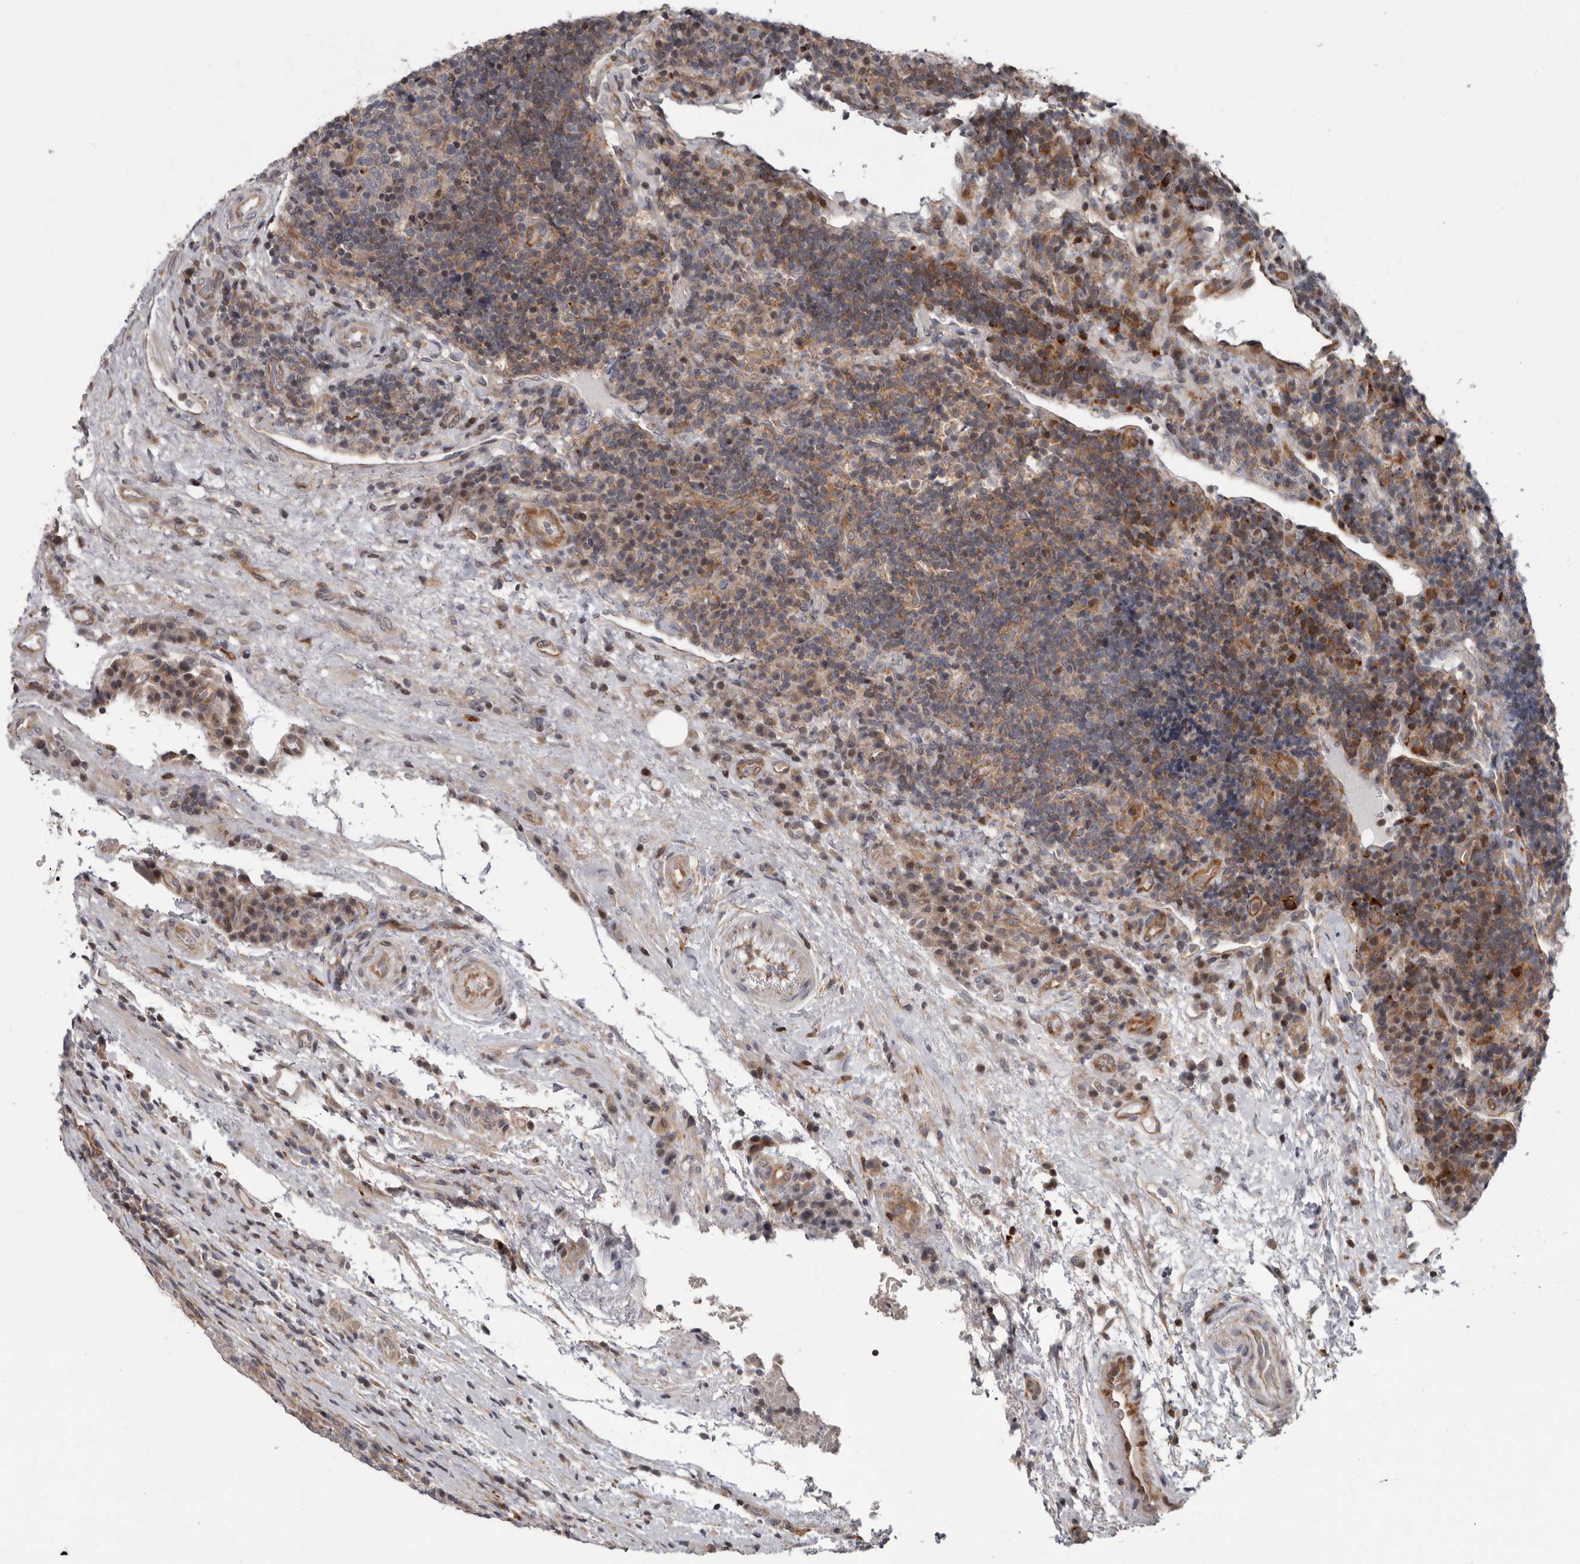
{"staining": {"intensity": "moderate", "quantity": "<25%", "location": "cytoplasmic/membranous"}, "tissue": "head and neck cancer", "cell_type": "Tumor cells", "image_type": "cancer", "snomed": [{"axis": "morphology", "description": "Squamous cell carcinoma, NOS"}, {"axis": "morphology", "description": "Squamous cell carcinoma, metastatic, NOS"}, {"axis": "topography", "description": "Lymph node"}, {"axis": "topography", "description": "Head-Neck"}], "caption": "Immunohistochemistry micrograph of neoplastic tissue: metastatic squamous cell carcinoma (head and neck) stained using IHC shows low levels of moderate protein expression localized specifically in the cytoplasmic/membranous of tumor cells, appearing as a cytoplasmic/membranous brown color.", "gene": "FGFR4", "patient": {"sex": "male", "age": 62}}